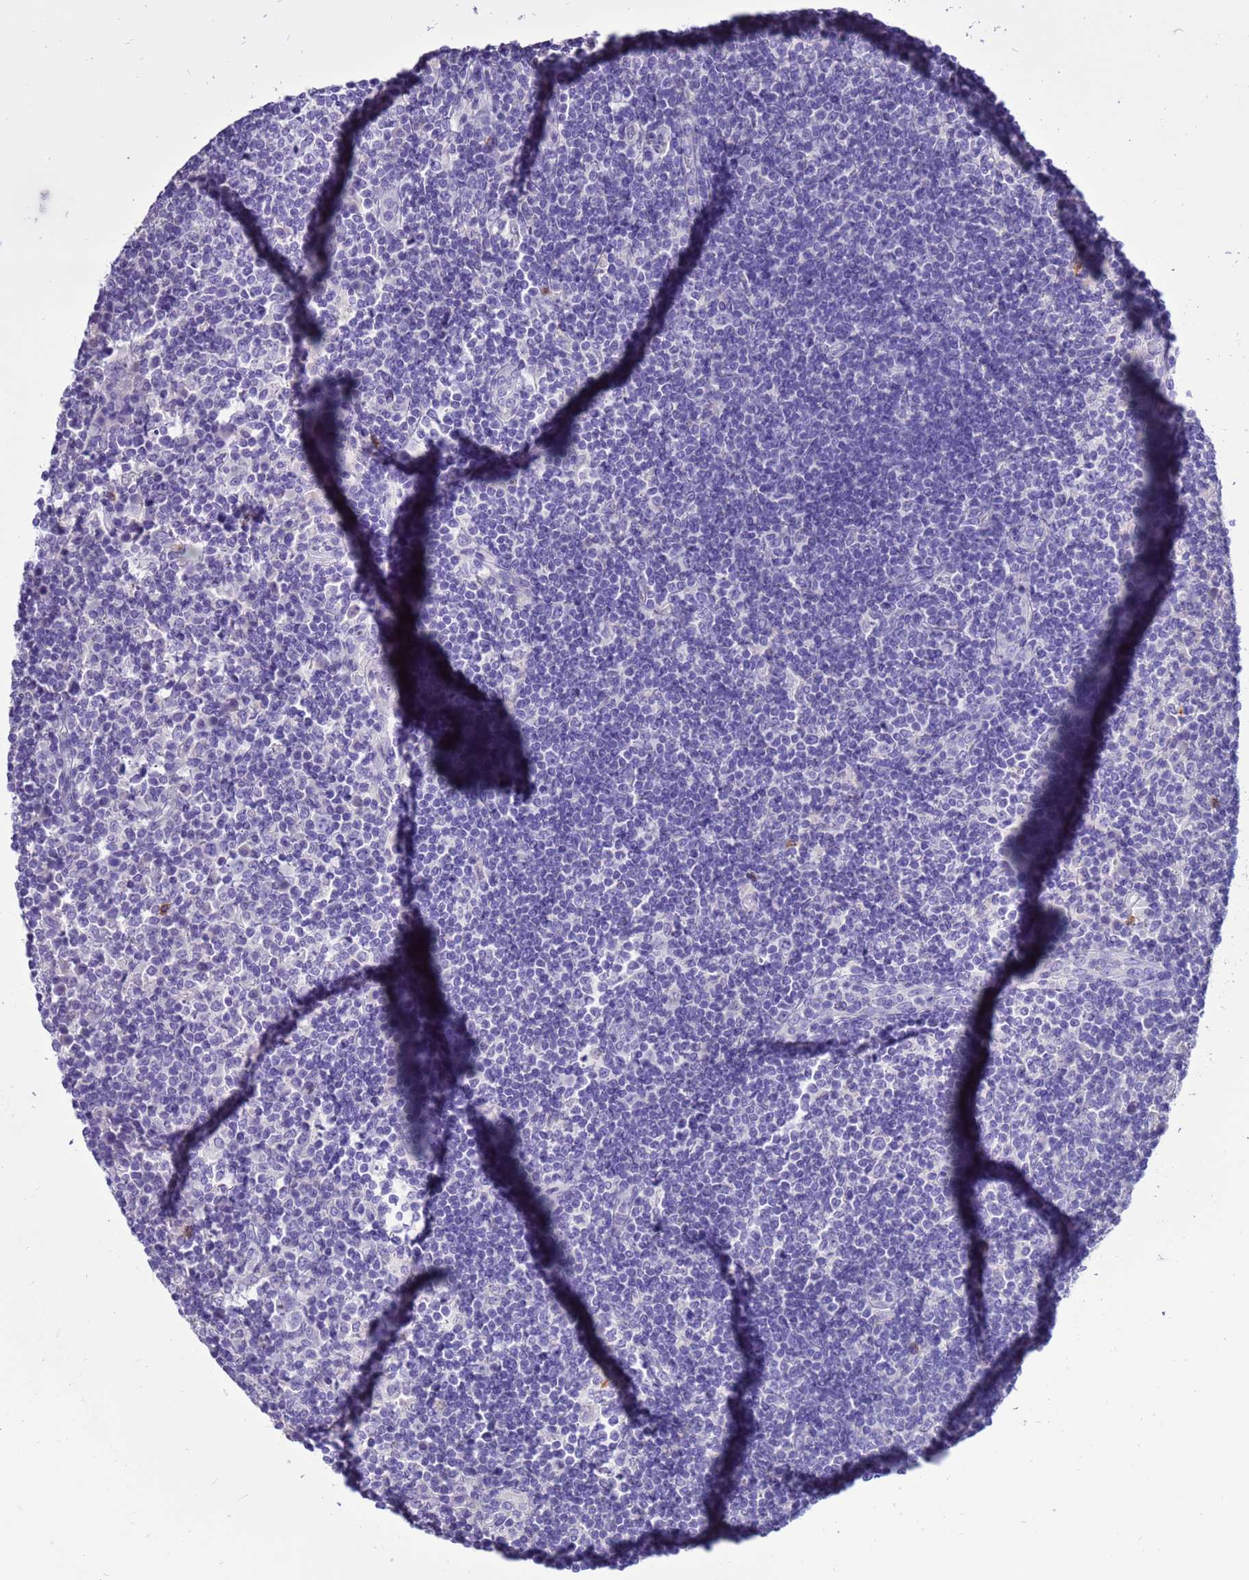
{"staining": {"intensity": "negative", "quantity": "none", "location": "none"}, "tissue": "lymph node", "cell_type": "Non-germinal center cells", "image_type": "normal", "snomed": [{"axis": "morphology", "description": "Normal tissue, NOS"}, {"axis": "topography", "description": "Lymph node"}], "caption": "Immunohistochemistry (IHC) micrograph of benign lymph node: lymph node stained with DAB reveals no significant protein positivity in non-germinal center cells. (Brightfield microscopy of DAB (3,3'-diaminobenzidine) IHC at high magnification).", "gene": "PDE10A", "patient": {"sex": "female", "age": 53}}